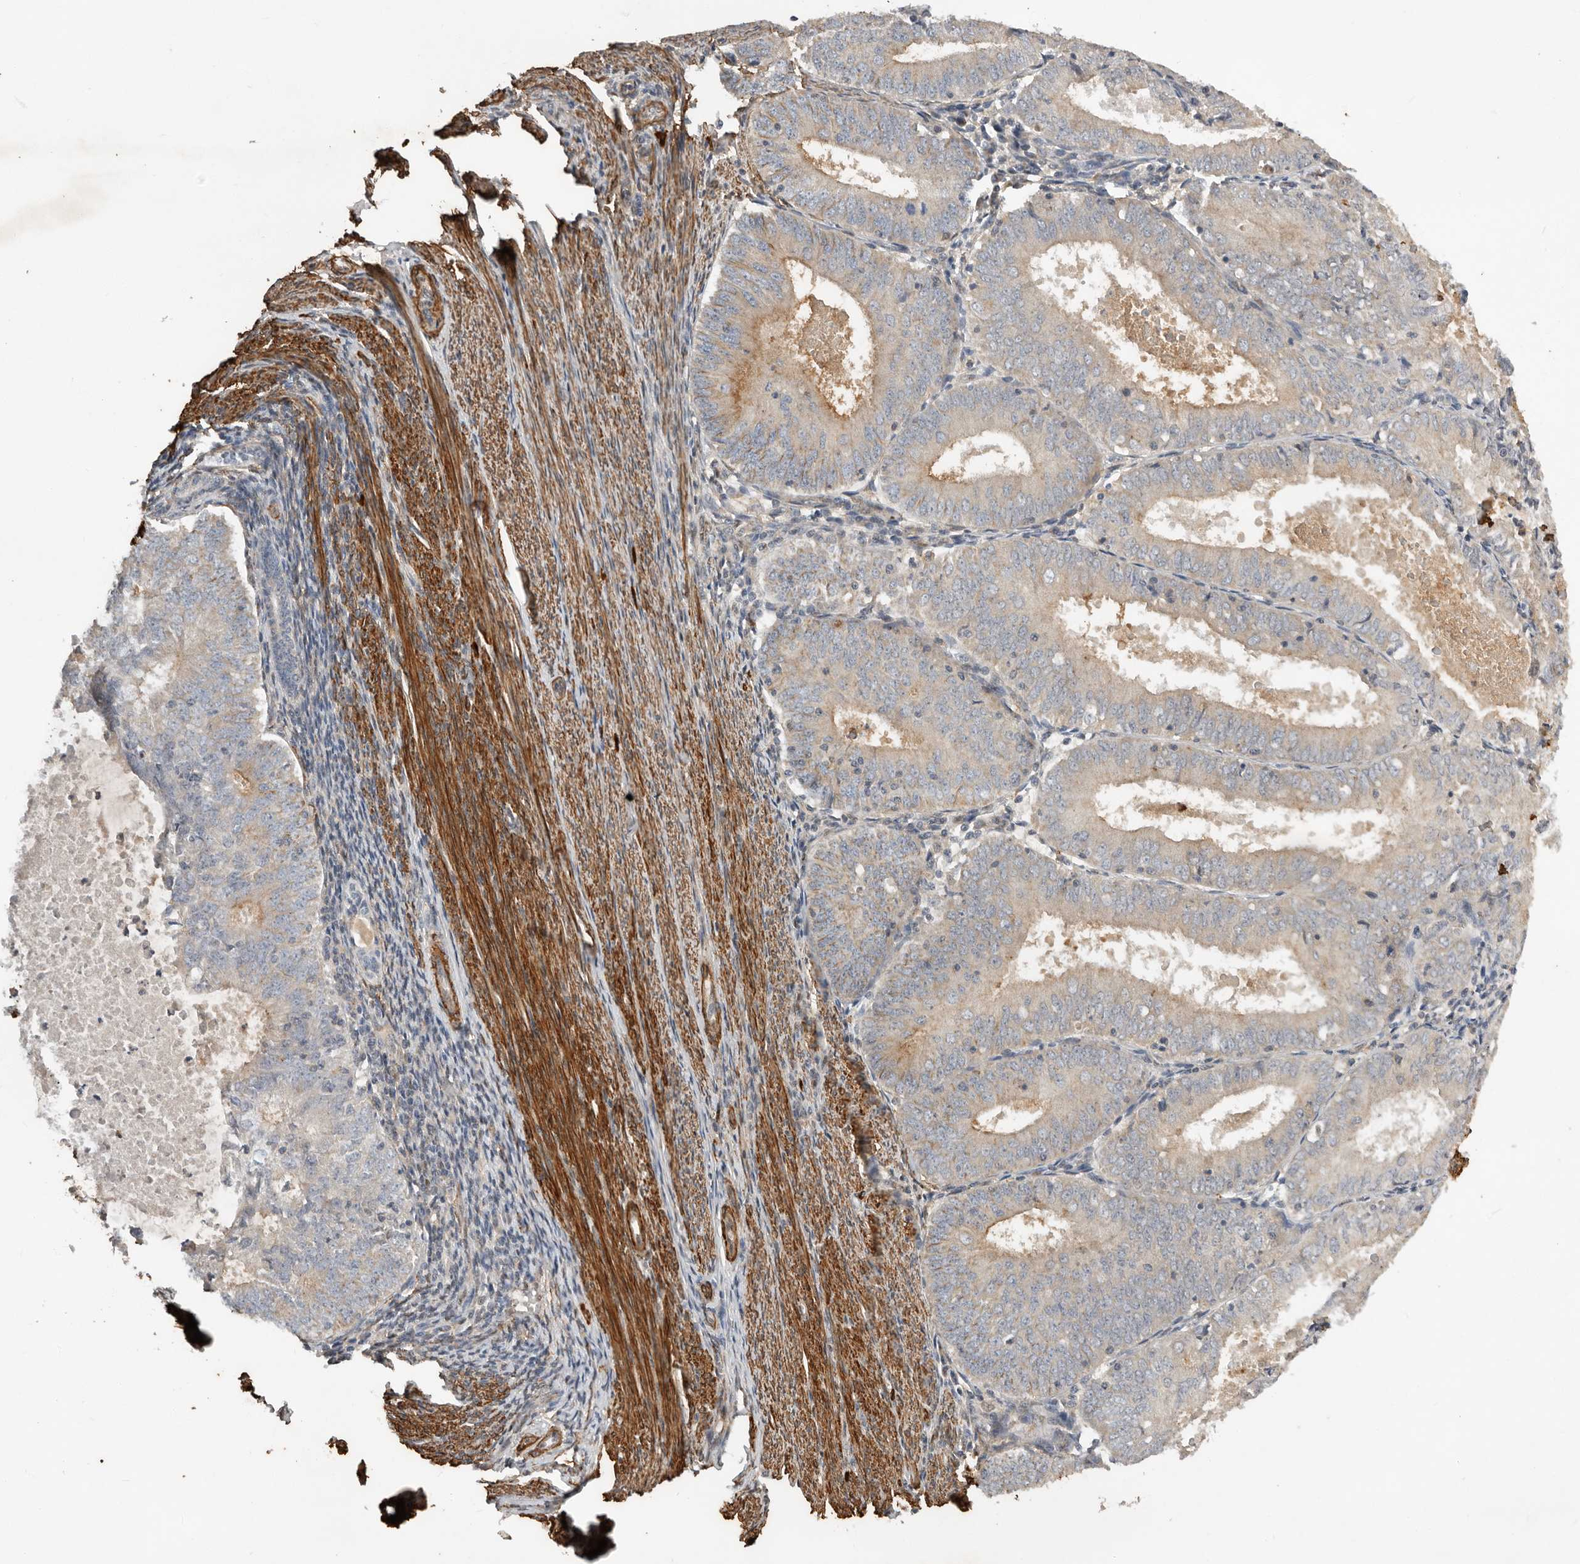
{"staining": {"intensity": "weak", "quantity": "25%-75%", "location": "cytoplasmic/membranous"}, "tissue": "endometrial cancer", "cell_type": "Tumor cells", "image_type": "cancer", "snomed": [{"axis": "morphology", "description": "Adenocarcinoma, NOS"}, {"axis": "topography", "description": "Endometrium"}], "caption": "Endometrial cancer tissue demonstrates weak cytoplasmic/membranous expression in approximately 25%-75% of tumor cells Immunohistochemistry (ihc) stains the protein in brown and the nuclei are stained blue.", "gene": "RNF157", "patient": {"sex": "female", "age": 57}}